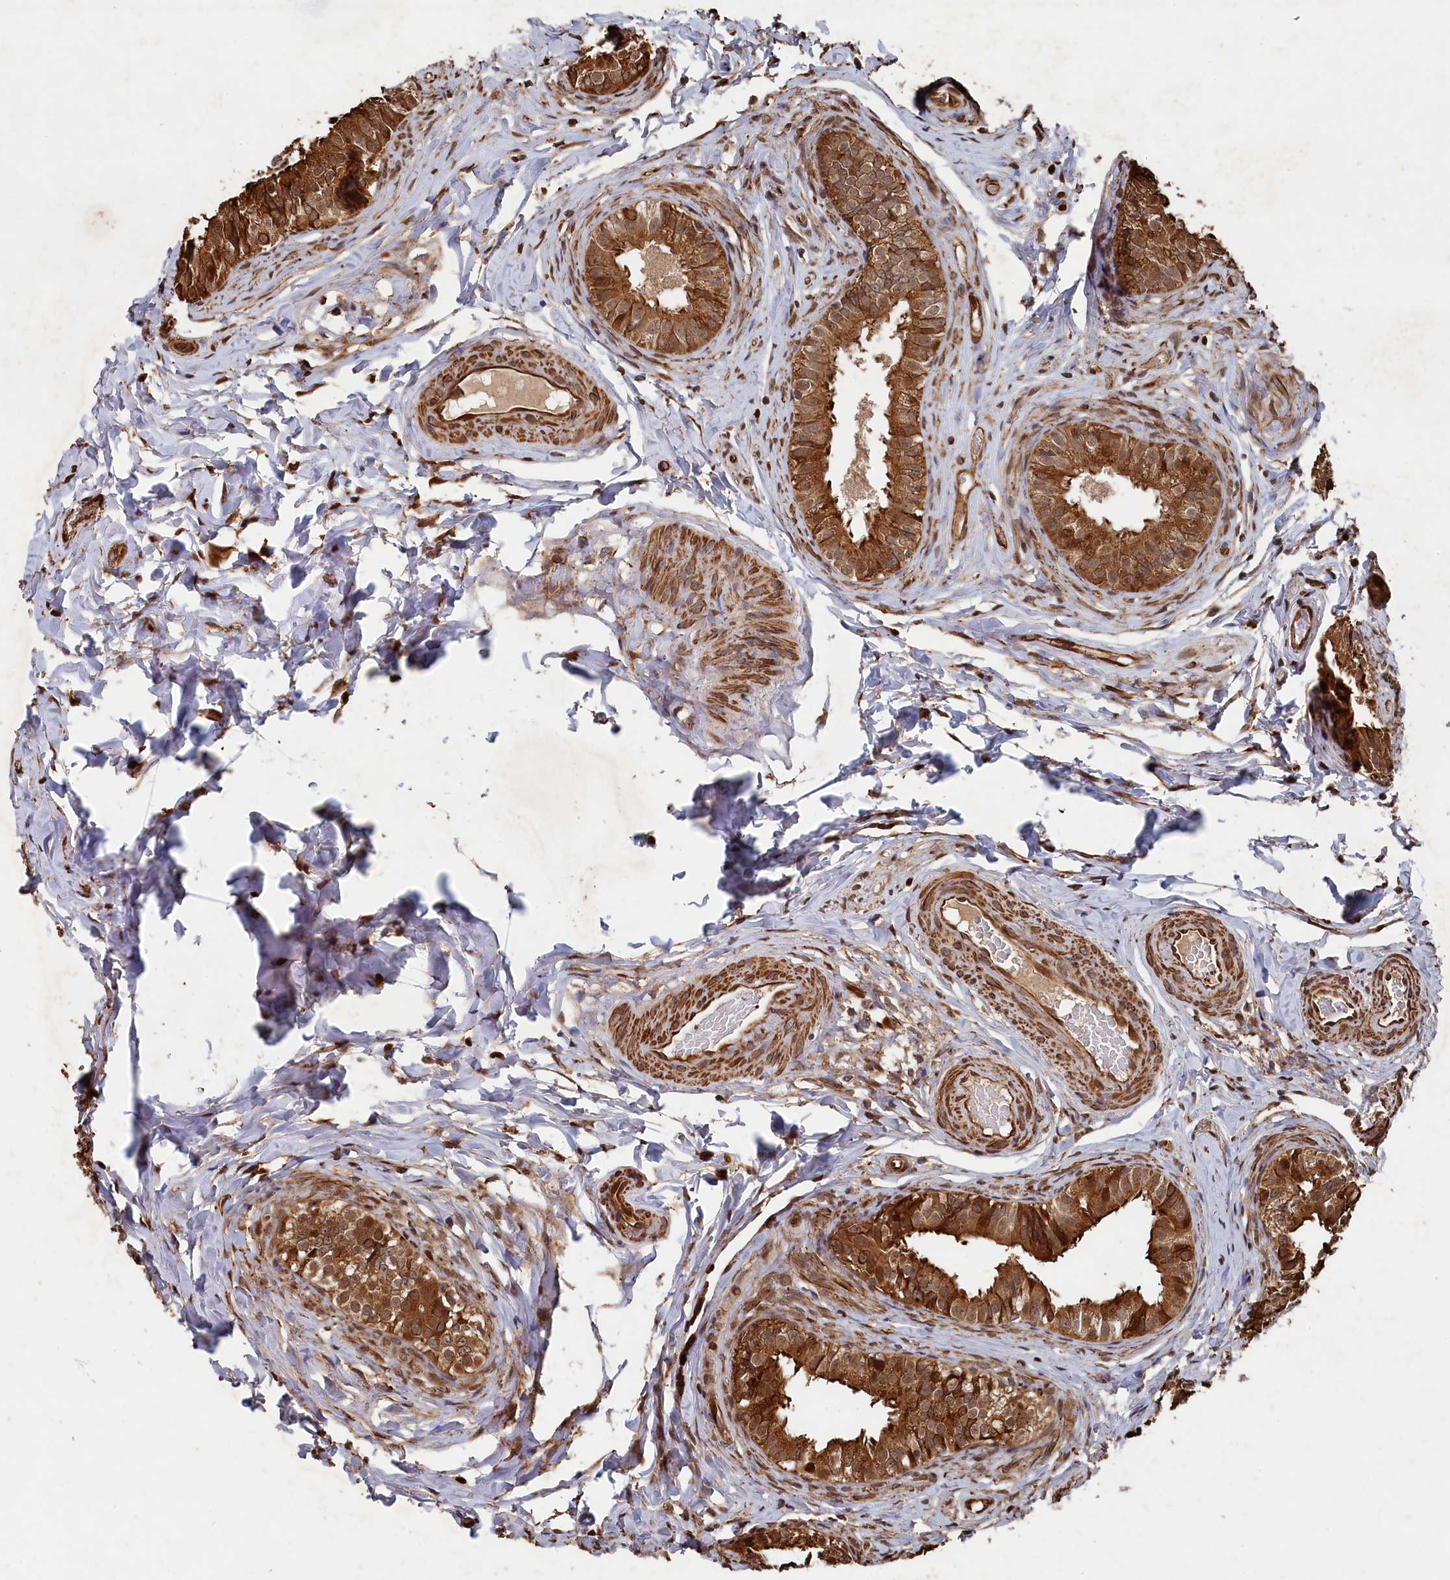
{"staining": {"intensity": "strong", "quantity": ">75%", "location": "cytoplasmic/membranous,nuclear"}, "tissue": "epididymis", "cell_type": "Glandular cells", "image_type": "normal", "snomed": [{"axis": "morphology", "description": "Normal tissue, NOS"}, {"axis": "topography", "description": "Epididymis"}], "caption": "Normal epididymis was stained to show a protein in brown. There is high levels of strong cytoplasmic/membranous,nuclear staining in approximately >75% of glandular cells. Using DAB (3,3'-diaminobenzidine) (brown) and hematoxylin (blue) stains, captured at high magnification using brightfield microscopy.", "gene": "PIGN", "patient": {"sex": "male", "age": 49}}